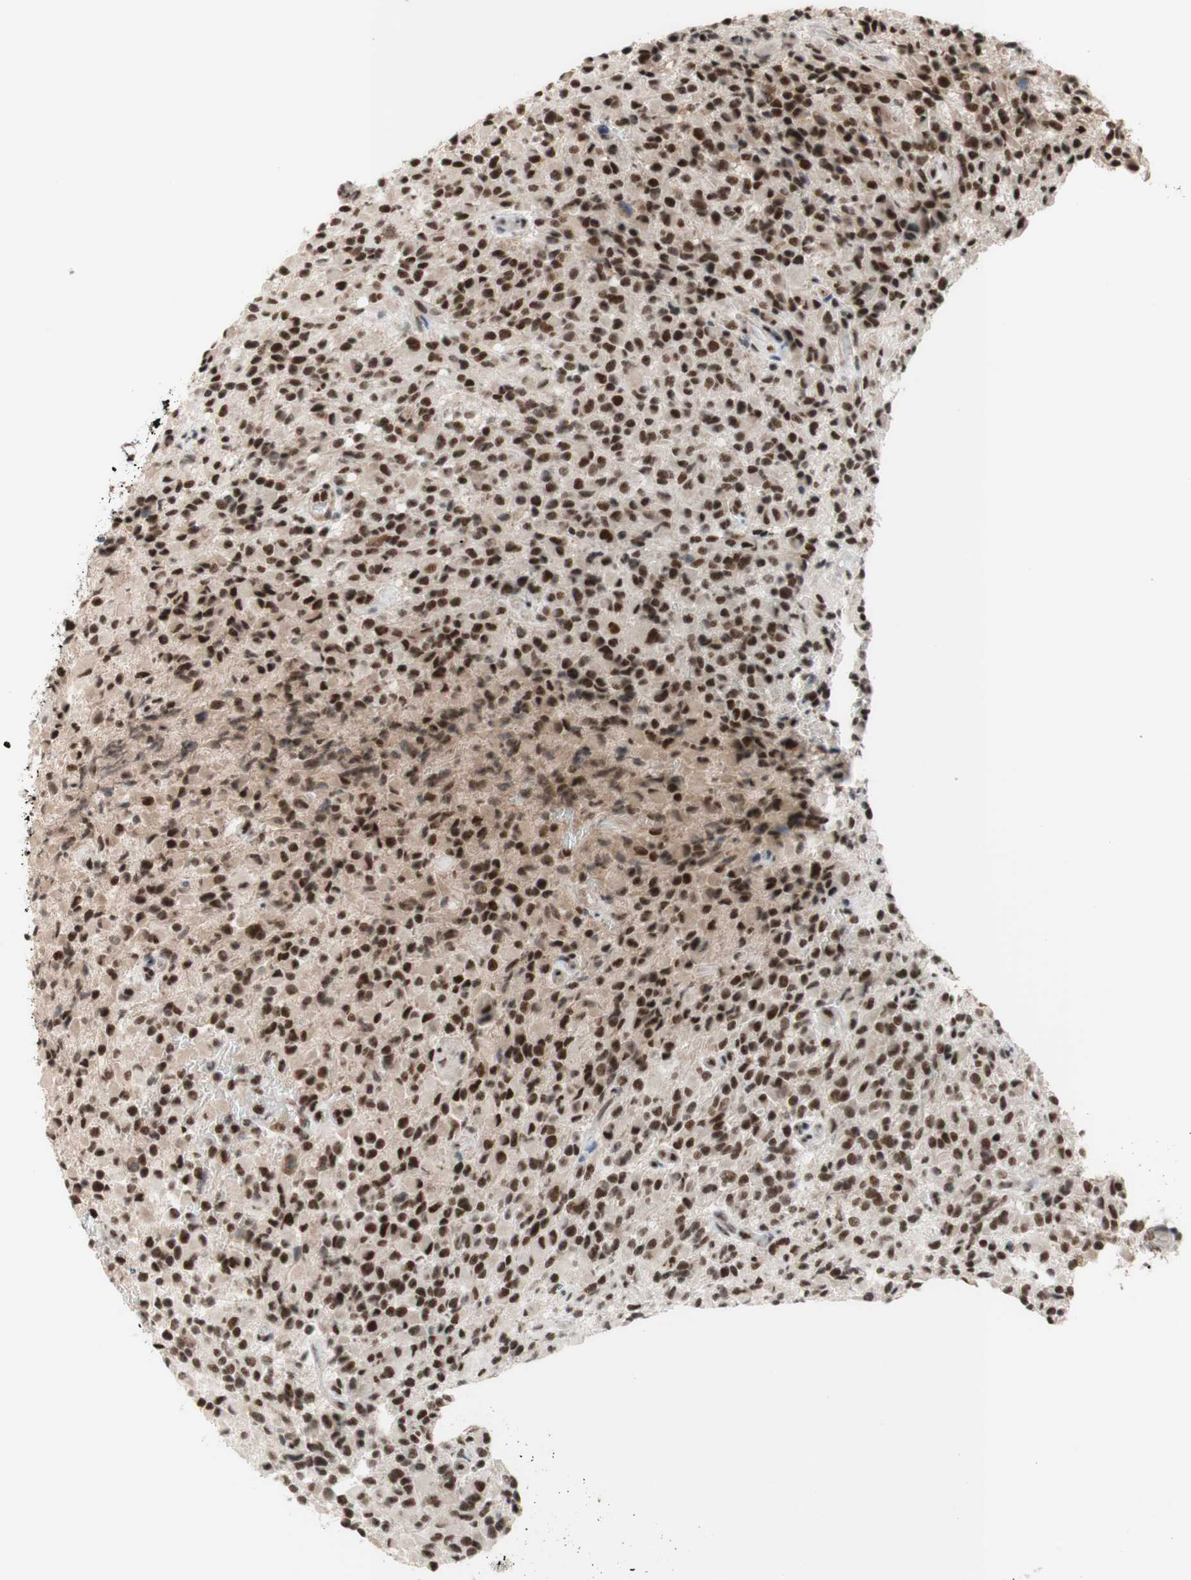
{"staining": {"intensity": "strong", "quantity": ">75%", "location": "nuclear"}, "tissue": "glioma", "cell_type": "Tumor cells", "image_type": "cancer", "snomed": [{"axis": "morphology", "description": "Glioma, malignant, High grade"}, {"axis": "topography", "description": "Brain"}], "caption": "Immunohistochemical staining of malignant glioma (high-grade) demonstrates high levels of strong nuclear expression in about >75% of tumor cells. (brown staining indicates protein expression, while blue staining denotes nuclei).", "gene": "PRPF19", "patient": {"sex": "male", "age": 71}}